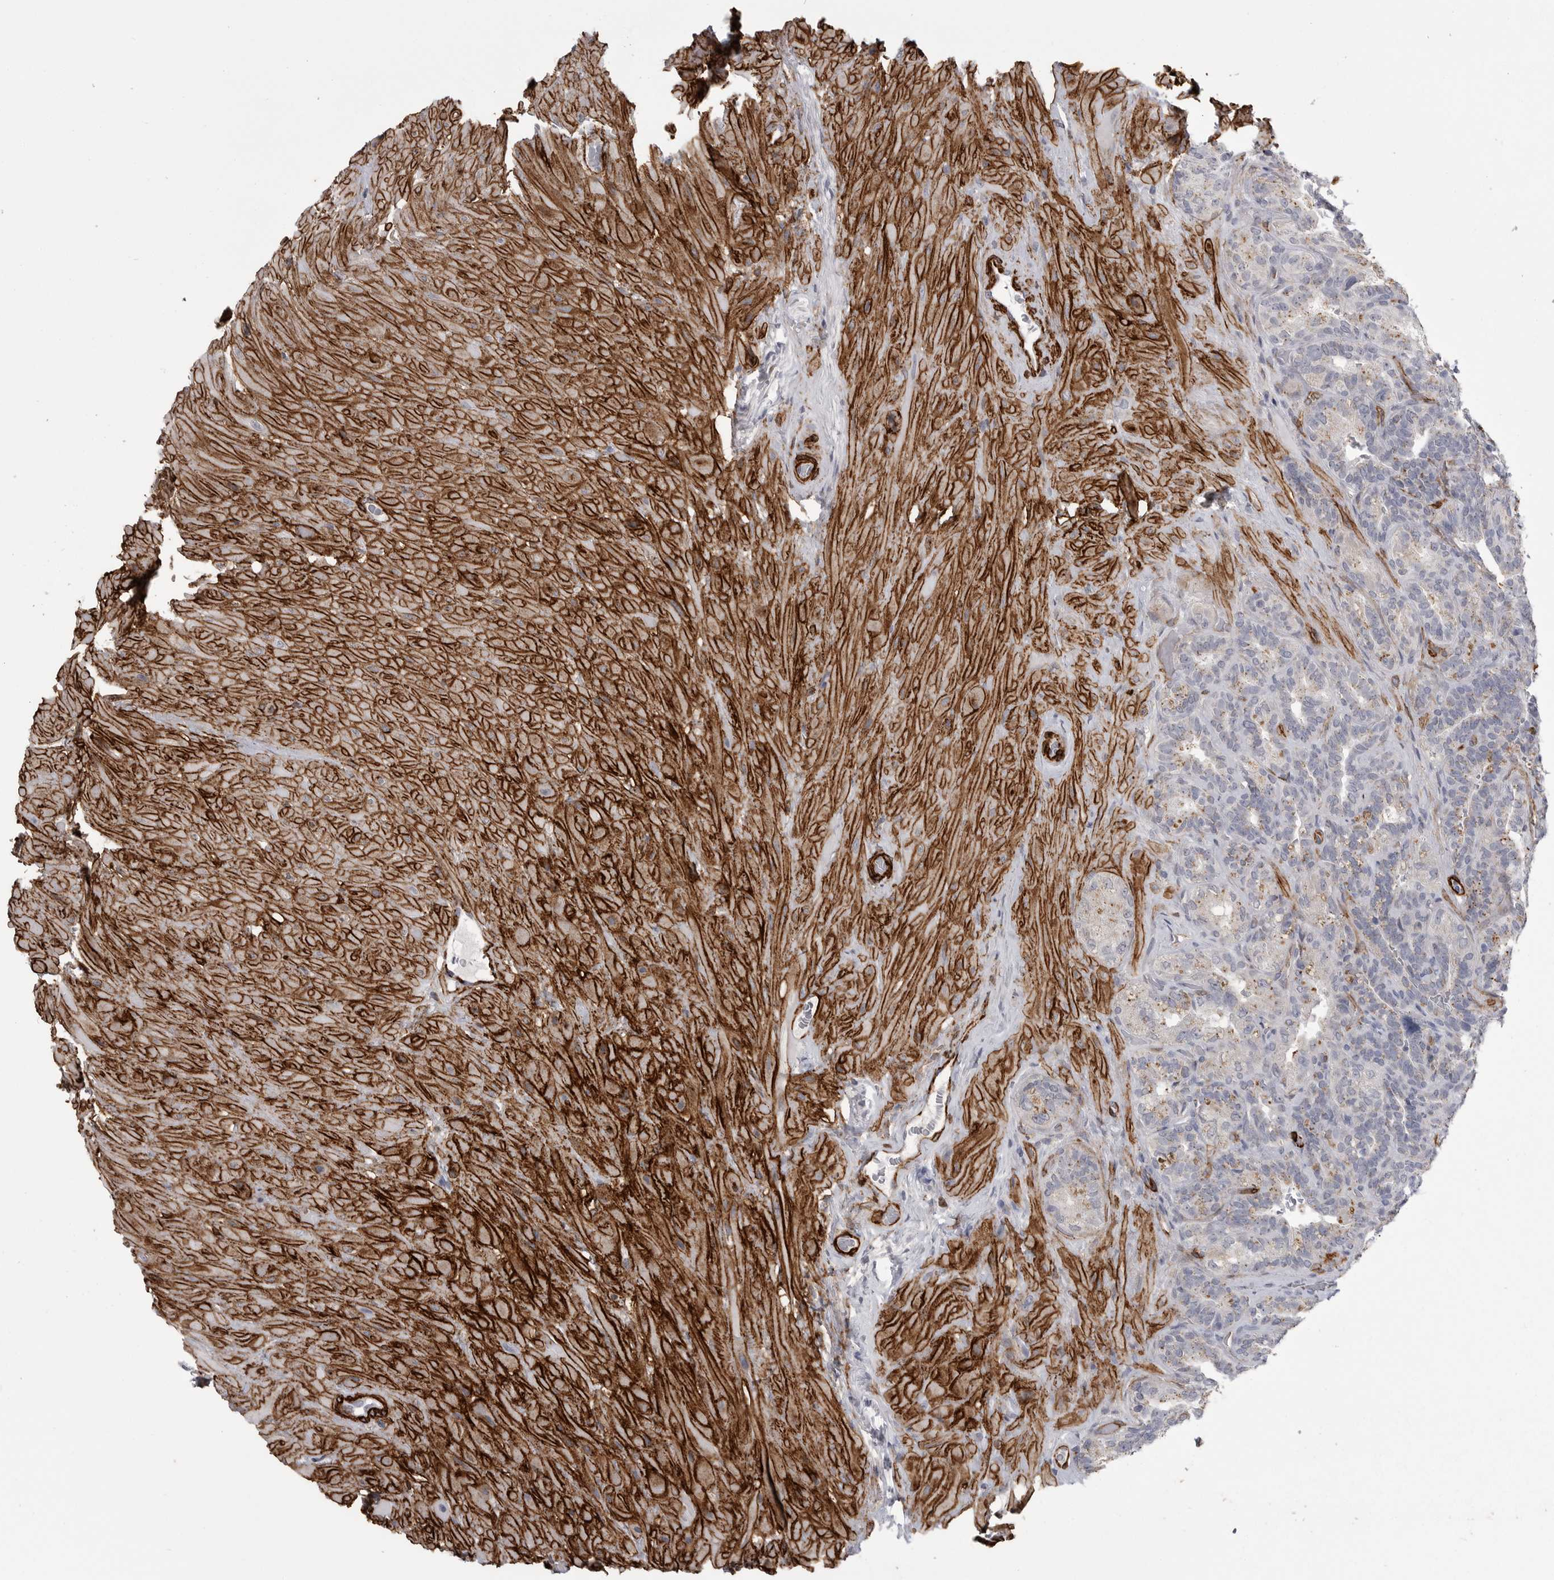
{"staining": {"intensity": "negative", "quantity": "none", "location": "none"}, "tissue": "seminal vesicle", "cell_type": "Glandular cells", "image_type": "normal", "snomed": [{"axis": "morphology", "description": "Normal tissue, NOS"}, {"axis": "topography", "description": "Prostate"}, {"axis": "topography", "description": "Seminal veicle"}], "caption": "Histopathology image shows no protein staining in glandular cells of normal seminal vesicle. Brightfield microscopy of immunohistochemistry stained with DAB (brown) and hematoxylin (blue), captured at high magnification.", "gene": "AOC3", "patient": {"sex": "male", "age": 67}}